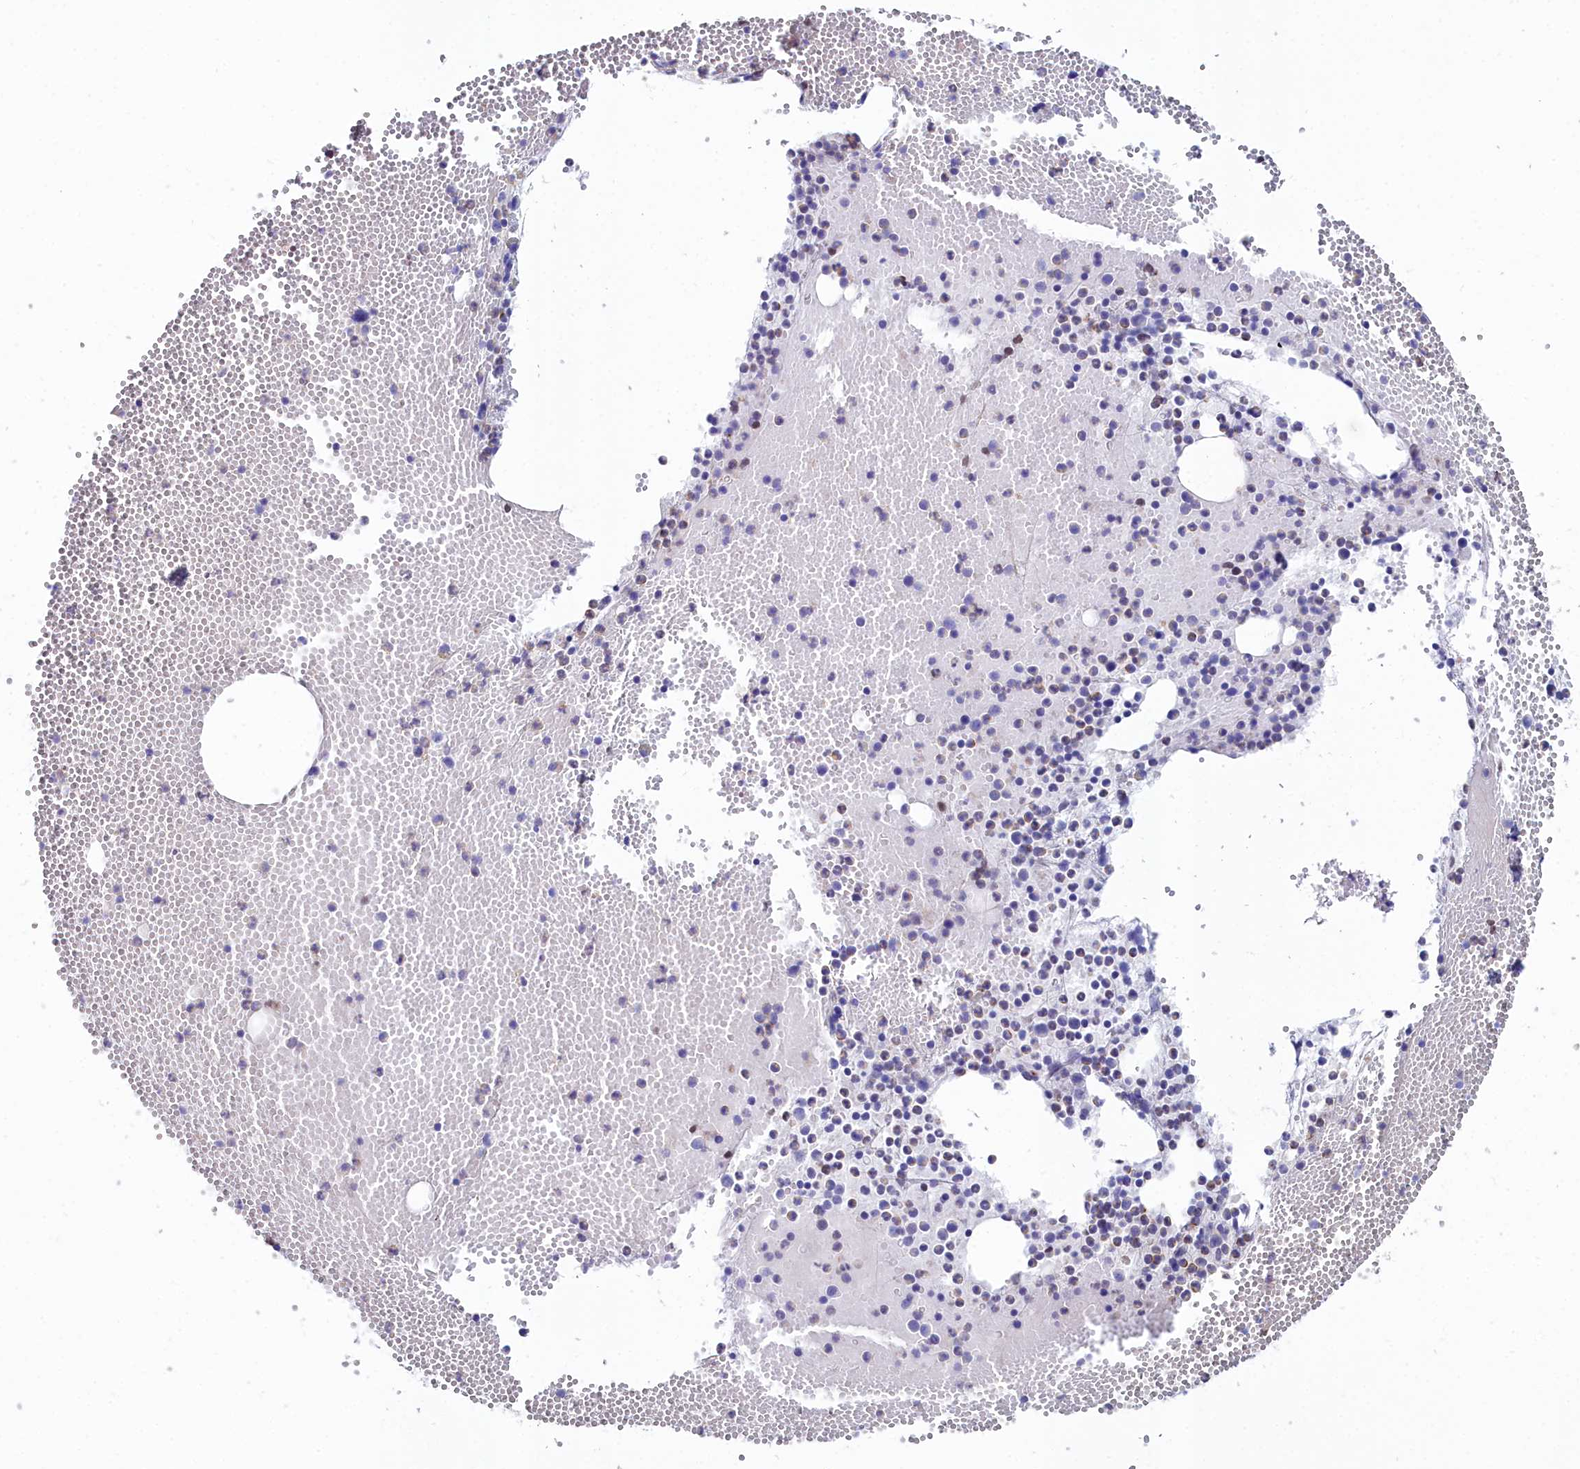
{"staining": {"intensity": "negative", "quantity": "none", "location": "none"}, "tissue": "bone marrow", "cell_type": "Hematopoietic cells", "image_type": "normal", "snomed": [{"axis": "morphology", "description": "Normal tissue, NOS"}, {"axis": "topography", "description": "Bone marrow"}], "caption": "Immunohistochemistry of normal bone marrow displays no expression in hematopoietic cells.", "gene": "SLC49A3", "patient": {"sex": "female", "age": 77}}